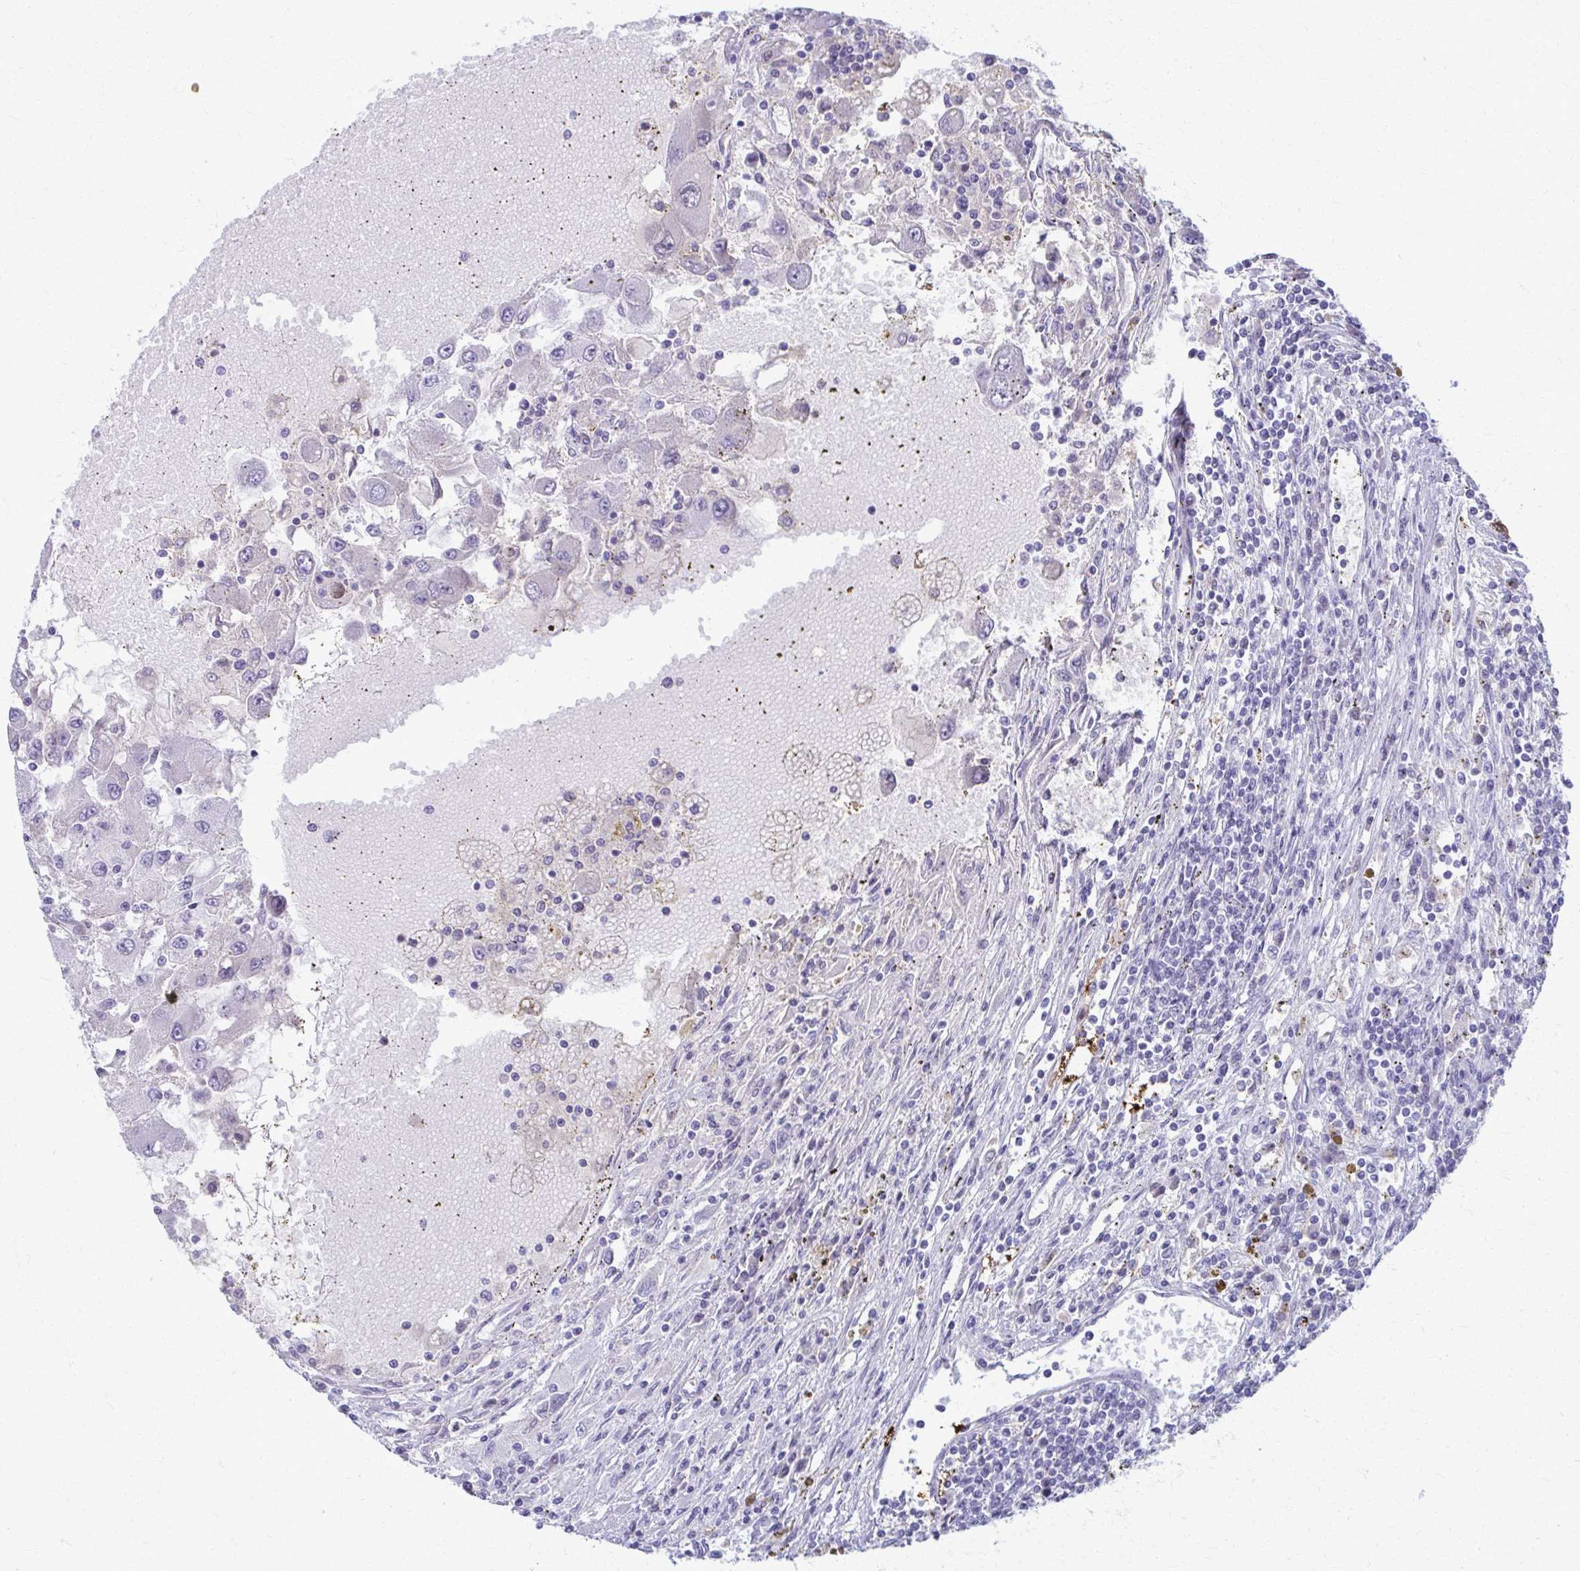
{"staining": {"intensity": "negative", "quantity": "none", "location": "none"}, "tissue": "renal cancer", "cell_type": "Tumor cells", "image_type": "cancer", "snomed": [{"axis": "morphology", "description": "Adenocarcinoma, NOS"}, {"axis": "topography", "description": "Kidney"}], "caption": "Renal cancer (adenocarcinoma) stained for a protein using IHC reveals no staining tumor cells.", "gene": "OR4M1", "patient": {"sex": "female", "age": 67}}